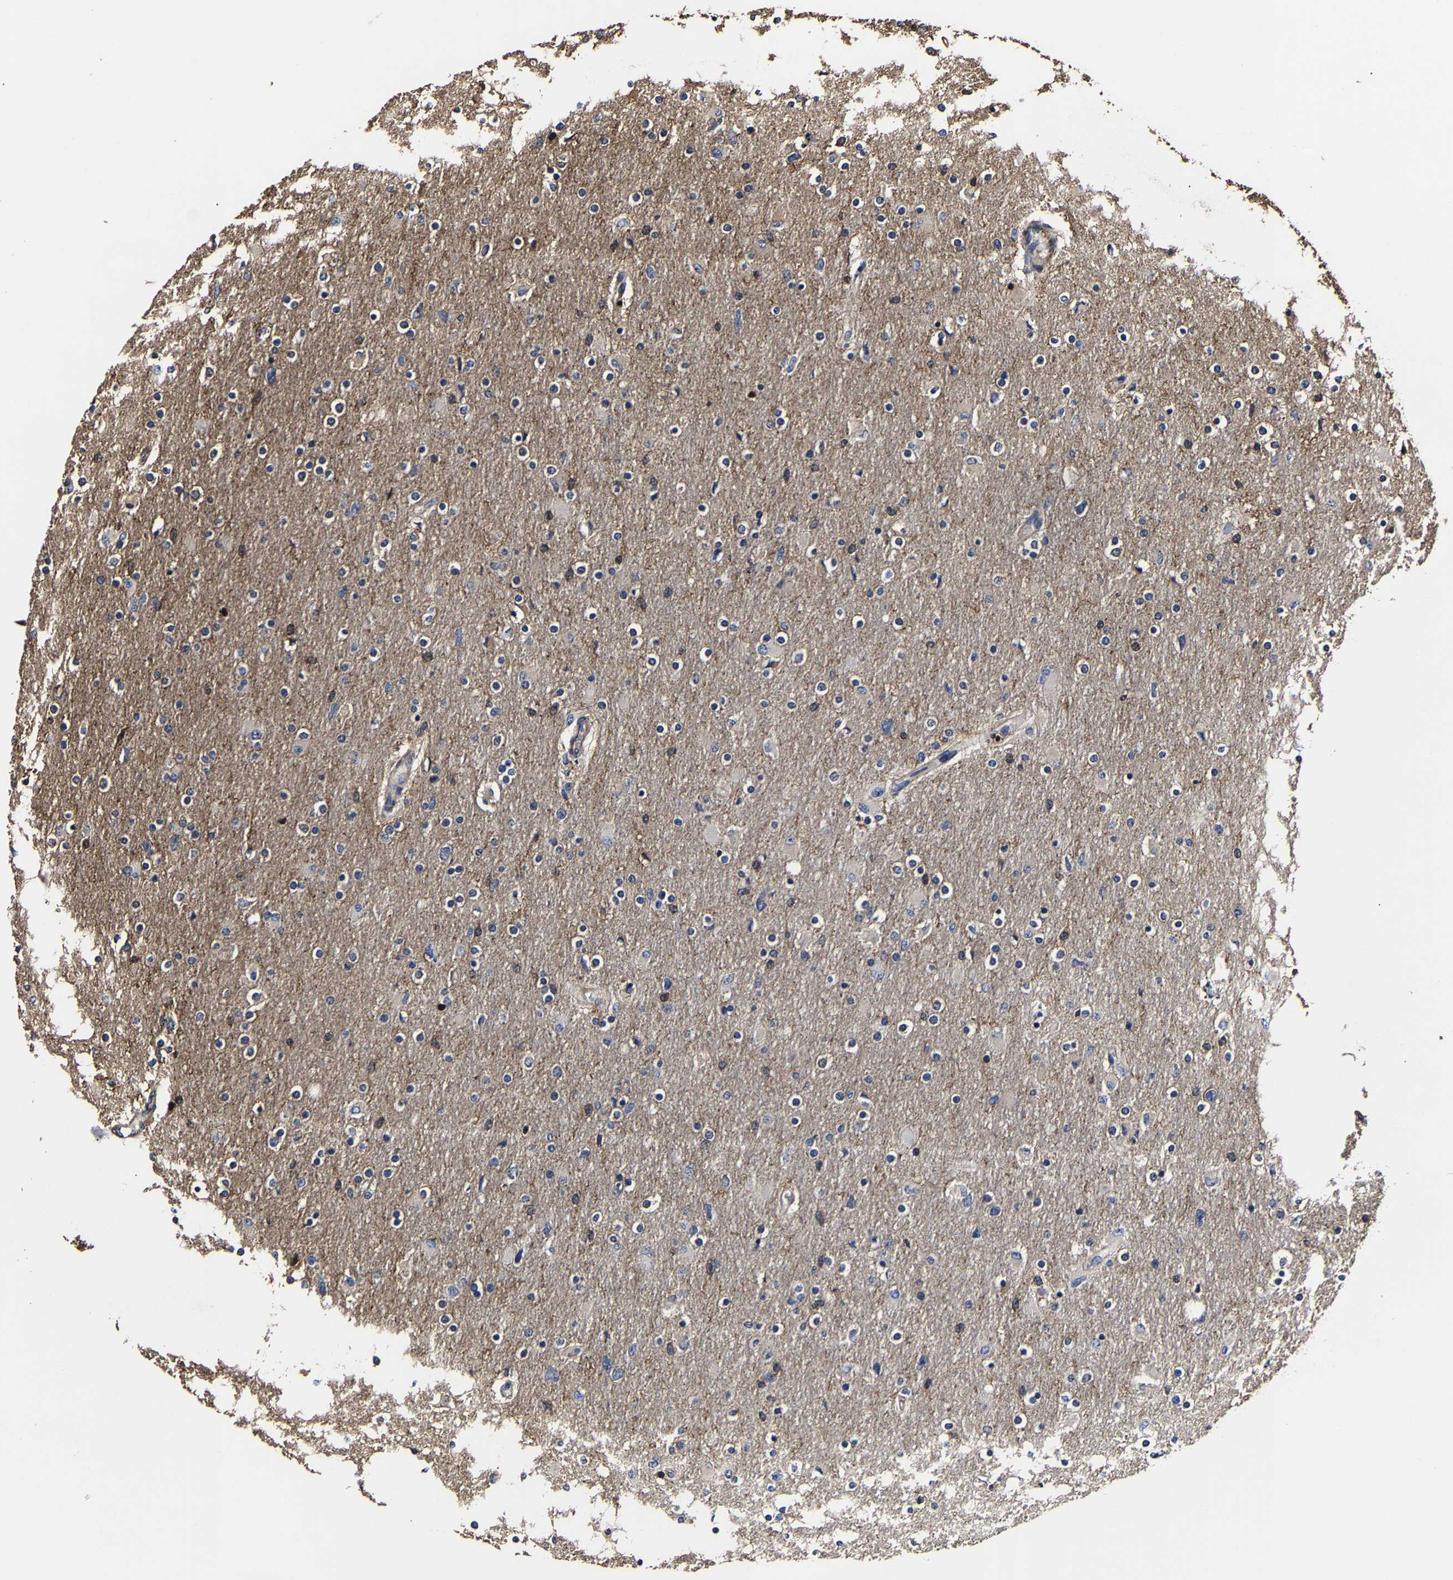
{"staining": {"intensity": "weak", "quantity": "<25%", "location": "cytoplasmic/membranous"}, "tissue": "glioma", "cell_type": "Tumor cells", "image_type": "cancer", "snomed": [{"axis": "morphology", "description": "Glioma, malignant, High grade"}, {"axis": "topography", "description": "Cerebral cortex"}], "caption": "Immunohistochemical staining of malignant glioma (high-grade) reveals no significant positivity in tumor cells.", "gene": "SSH3", "patient": {"sex": "female", "age": 36}}